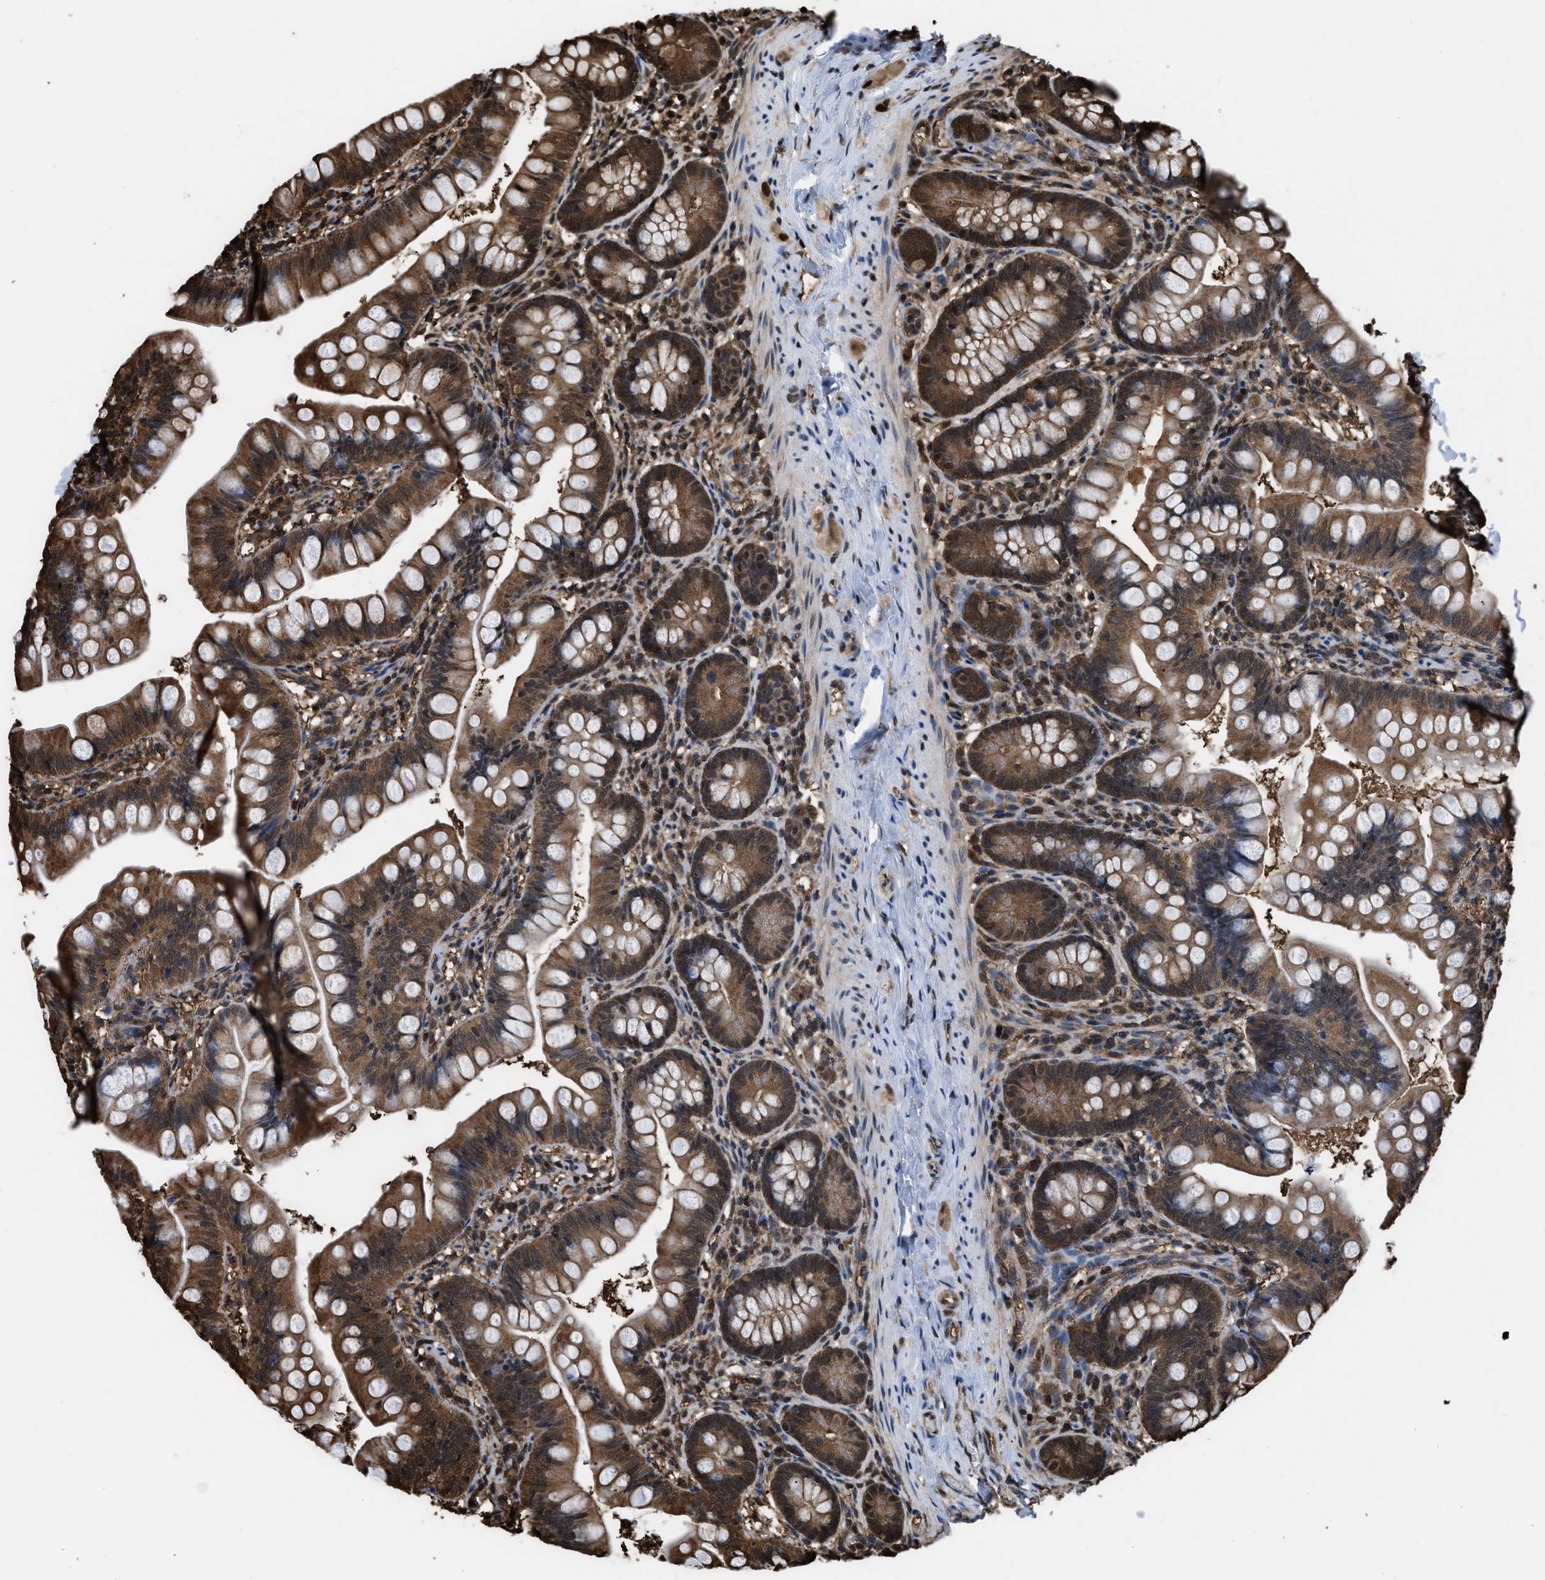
{"staining": {"intensity": "moderate", "quantity": ">75%", "location": "cytoplasmic/membranous,nuclear"}, "tissue": "small intestine", "cell_type": "Glandular cells", "image_type": "normal", "snomed": [{"axis": "morphology", "description": "Normal tissue, NOS"}, {"axis": "topography", "description": "Small intestine"}], "caption": "IHC image of unremarkable small intestine stained for a protein (brown), which shows medium levels of moderate cytoplasmic/membranous,nuclear expression in about >75% of glandular cells.", "gene": "FNTA", "patient": {"sex": "male", "age": 7}}